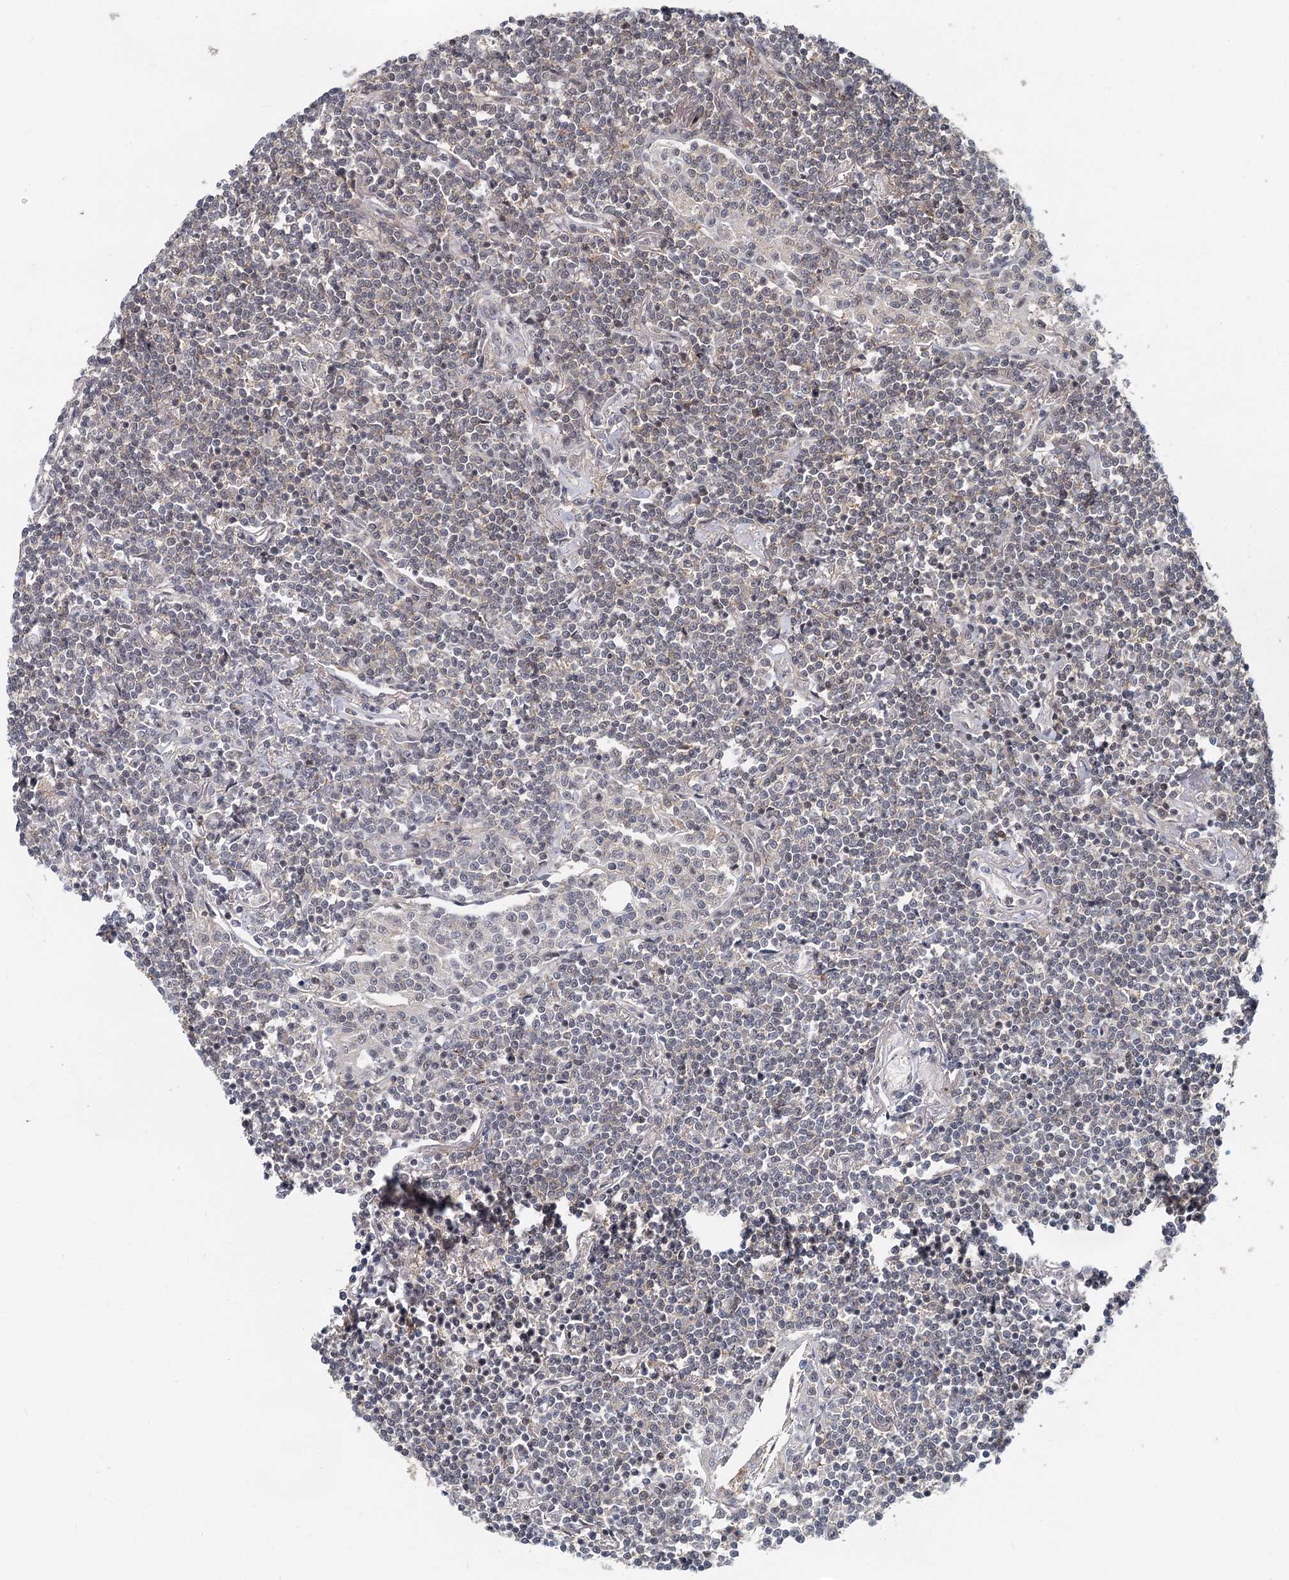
{"staining": {"intensity": "negative", "quantity": "none", "location": "none"}, "tissue": "lymphoma", "cell_type": "Tumor cells", "image_type": "cancer", "snomed": [{"axis": "morphology", "description": "Malignant lymphoma, non-Hodgkin's type, Low grade"}, {"axis": "topography", "description": "Lung"}], "caption": "Immunohistochemistry photomicrograph of neoplastic tissue: human lymphoma stained with DAB (3,3'-diaminobenzidine) demonstrates no significant protein expression in tumor cells.", "gene": "CDC42SE2", "patient": {"sex": "female", "age": 71}}